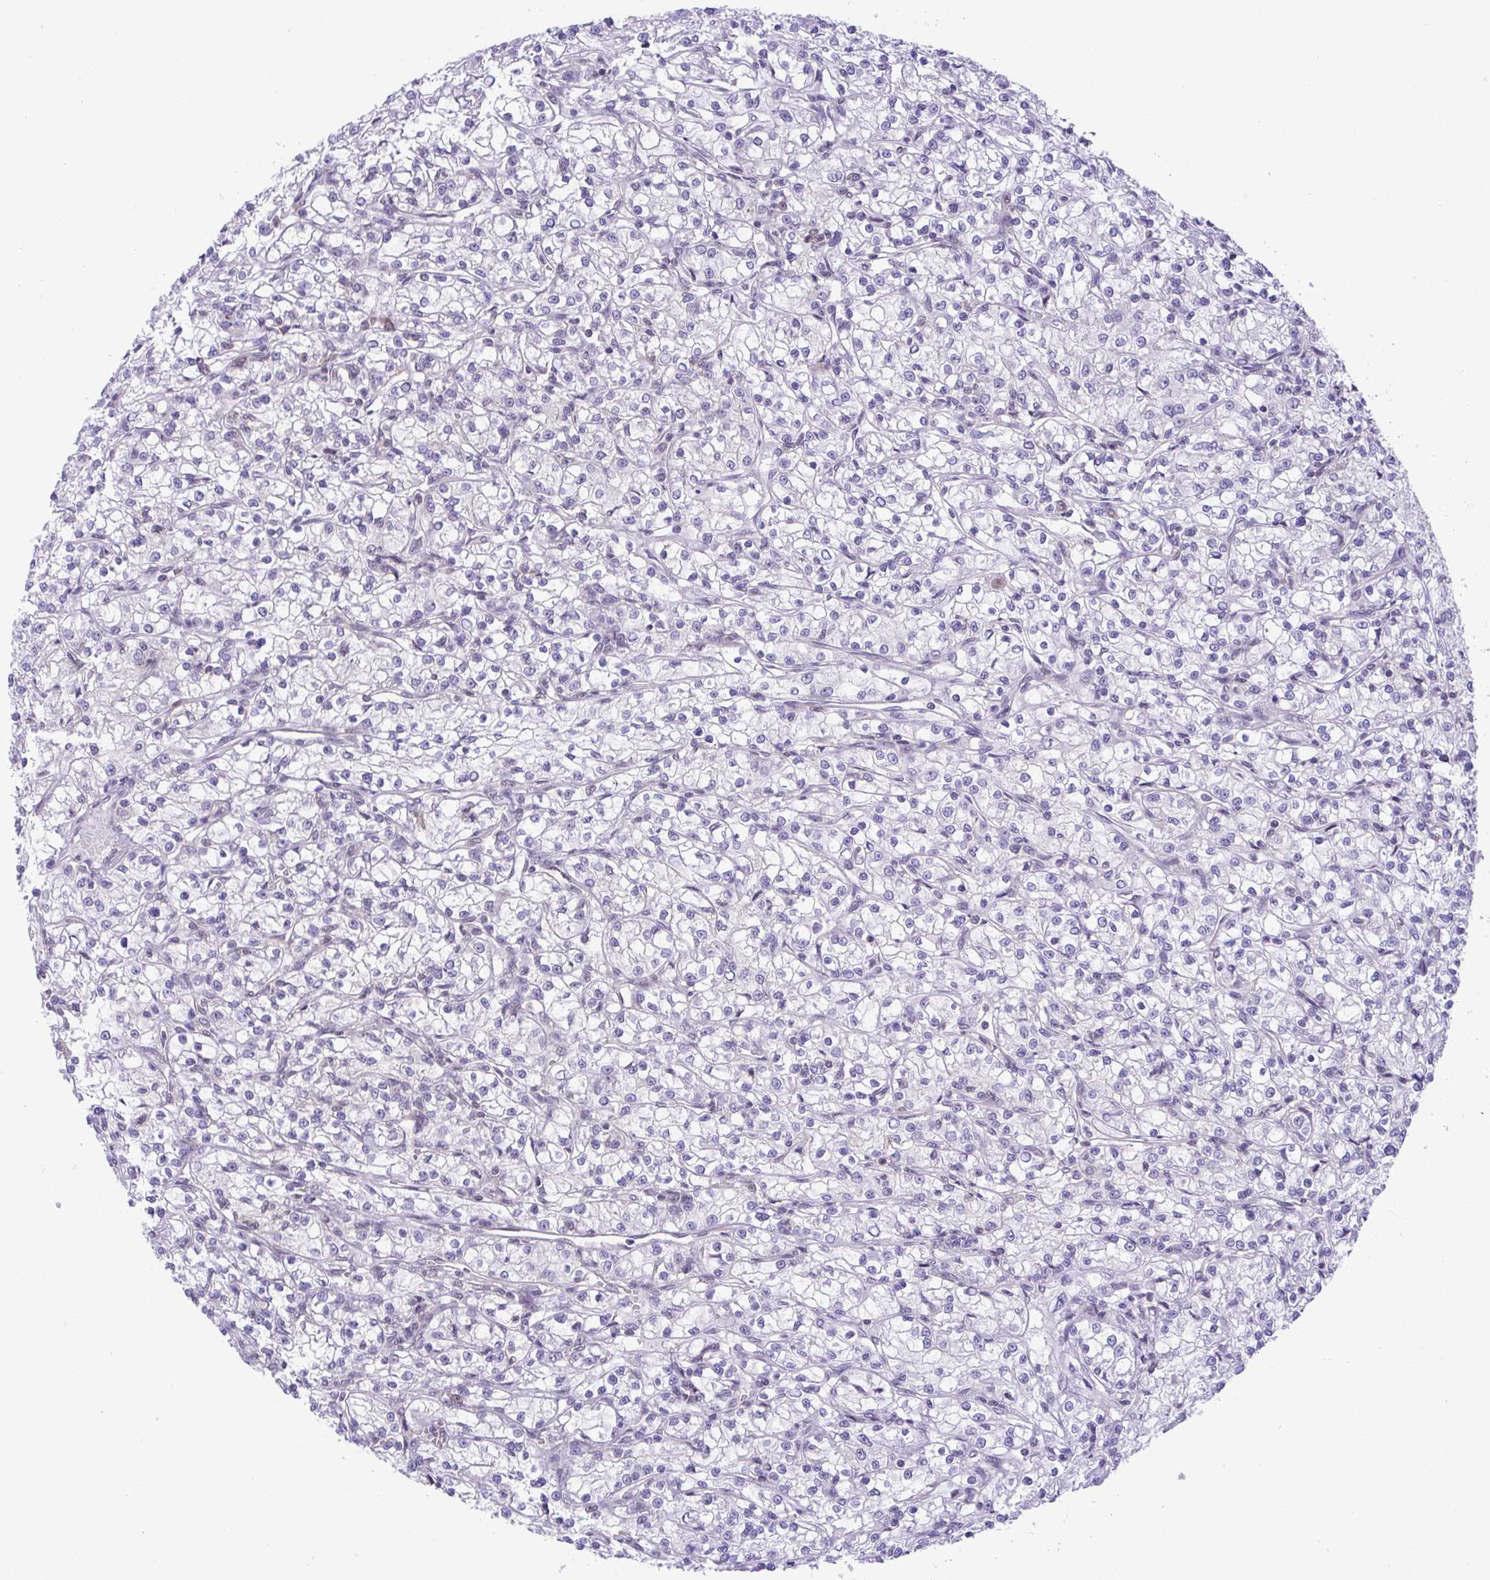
{"staining": {"intensity": "negative", "quantity": "none", "location": "none"}, "tissue": "renal cancer", "cell_type": "Tumor cells", "image_type": "cancer", "snomed": [{"axis": "morphology", "description": "Adenocarcinoma, NOS"}, {"axis": "topography", "description": "Kidney"}], "caption": "Histopathology image shows no protein expression in tumor cells of renal cancer tissue.", "gene": "ZNF444", "patient": {"sex": "female", "age": 59}}